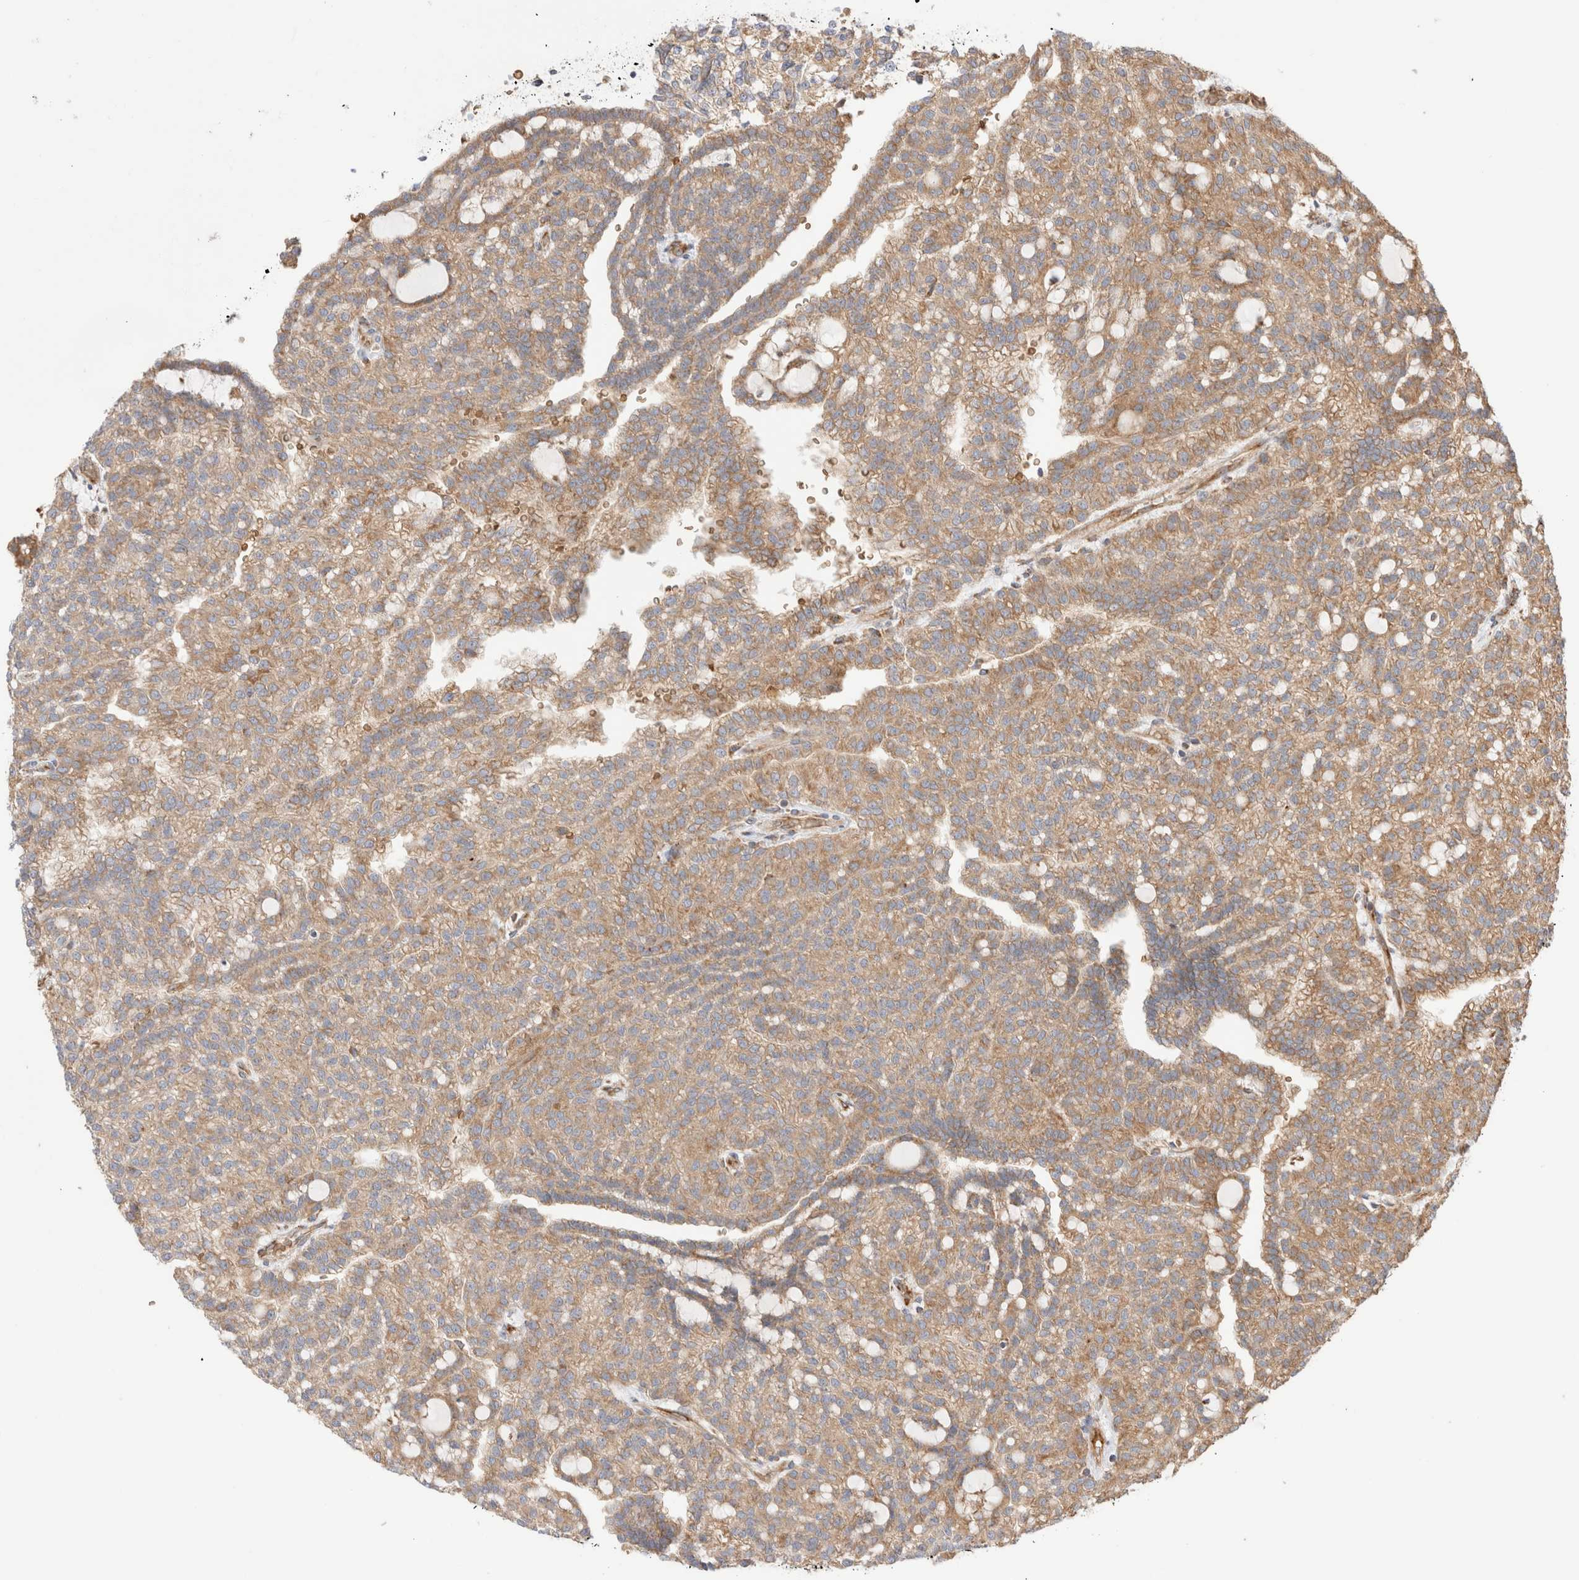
{"staining": {"intensity": "moderate", "quantity": ">75%", "location": "cytoplasmic/membranous"}, "tissue": "renal cancer", "cell_type": "Tumor cells", "image_type": "cancer", "snomed": [{"axis": "morphology", "description": "Adenocarcinoma, NOS"}, {"axis": "topography", "description": "Kidney"}], "caption": "Moderate cytoplasmic/membranous positivity for a protein is appreciated in about >75% of tumor cells of adenocarcinoma (renal) using IHC.", "gene": "UTS2B", "patient": {"sex": "male", "age": 63}}